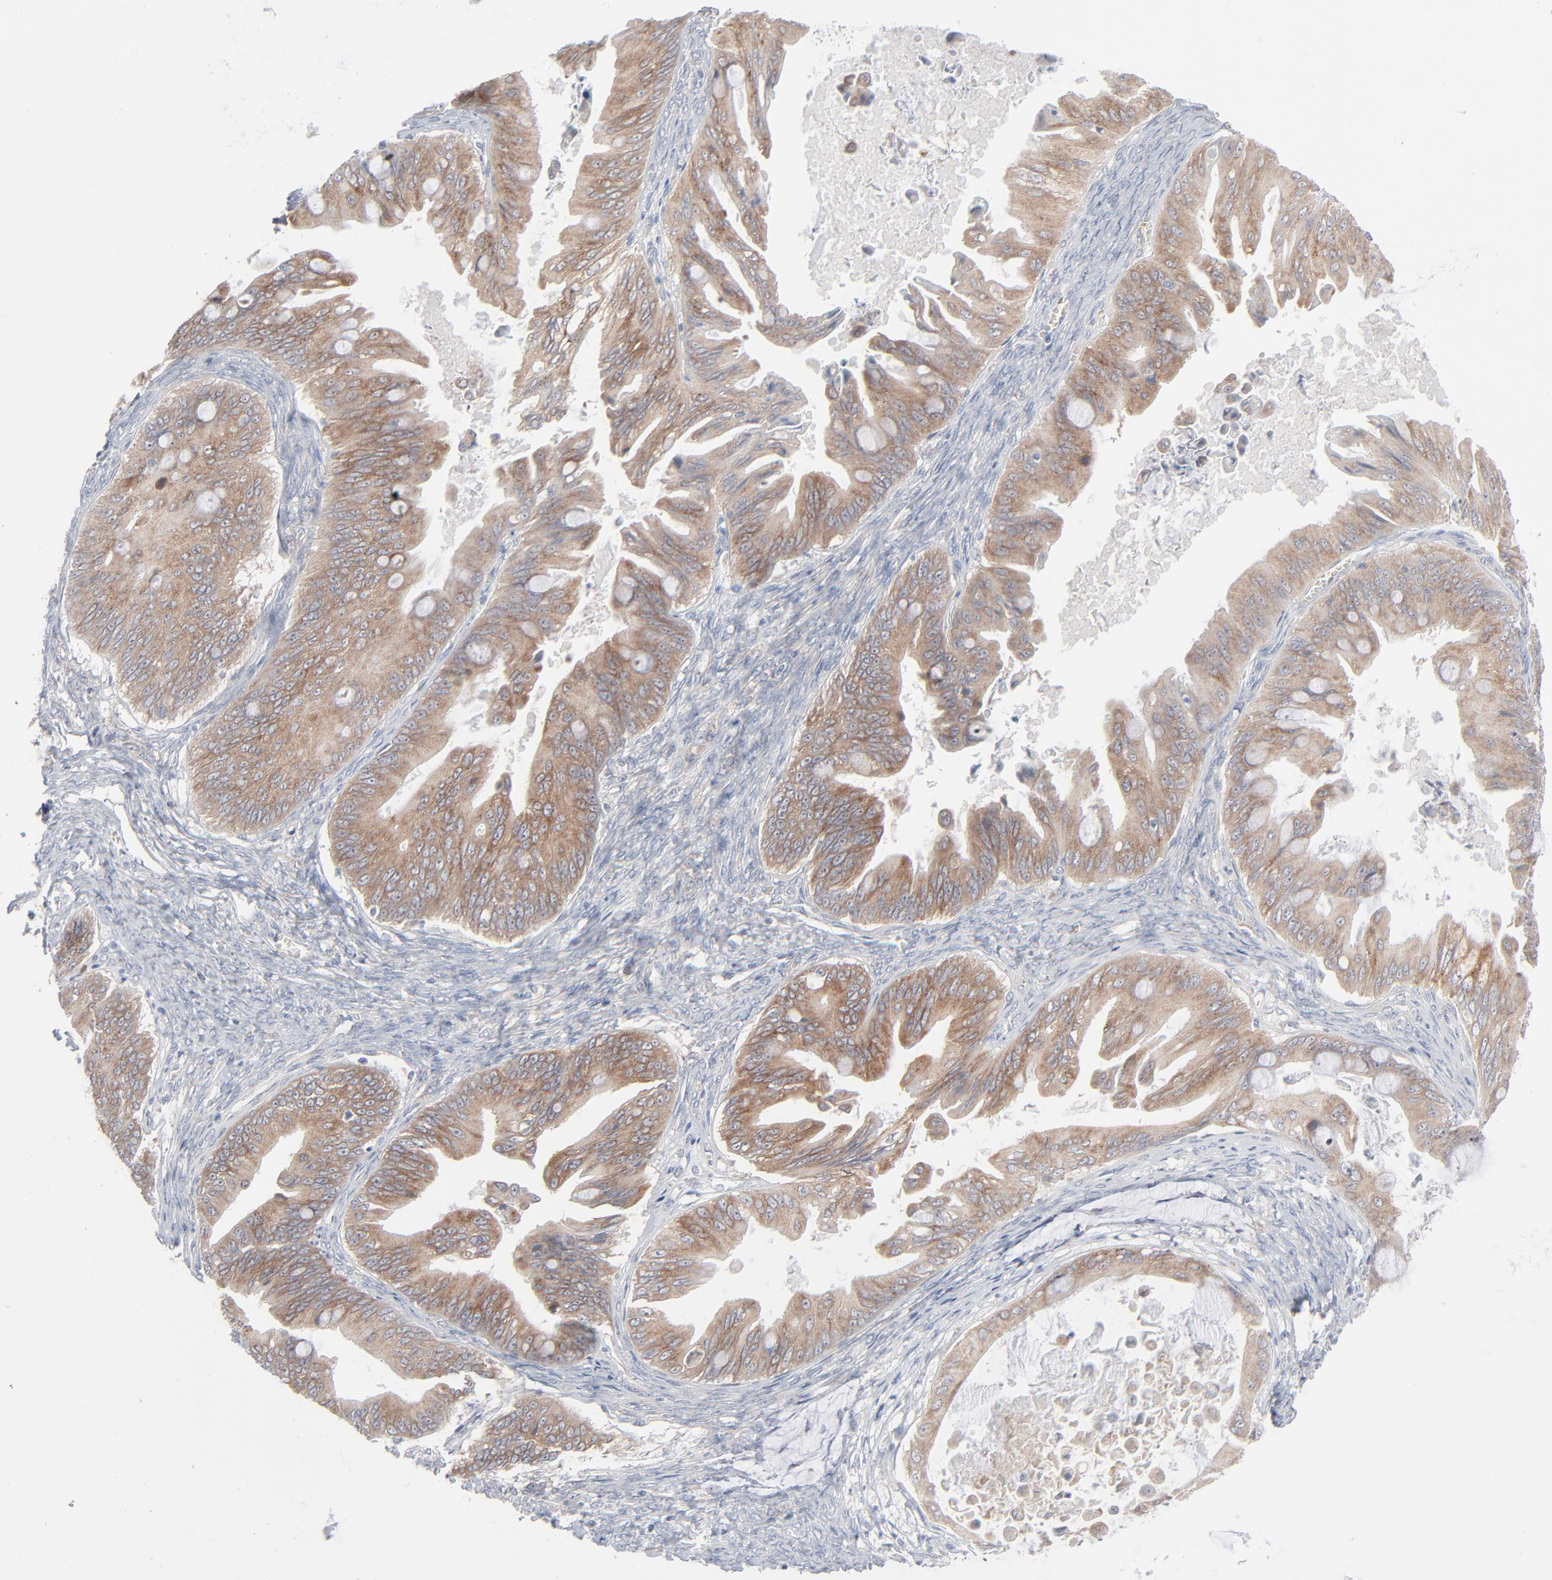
{"staining": {"intensity": "moderate", "quantity": ">75%", "location": "cytoplasmic/membranous"}, "tissue": "ovarian cancer", "cell_type": "Tumor cells", "image_type": "cancer", "snomed": [{"axis": "morphology", "description": "Cystadenocarcinoma, mucinous, NOS"}, {"axis": "topography", "description": "Ovary"}], "caption": "Human ovarian cancer (mucinous cystadenocarcinoma) stained with a protein marker exhibits moderate staining in tumor cells.", "gene": "KDSR", "patient": {"sex": "female", "age": 37}}